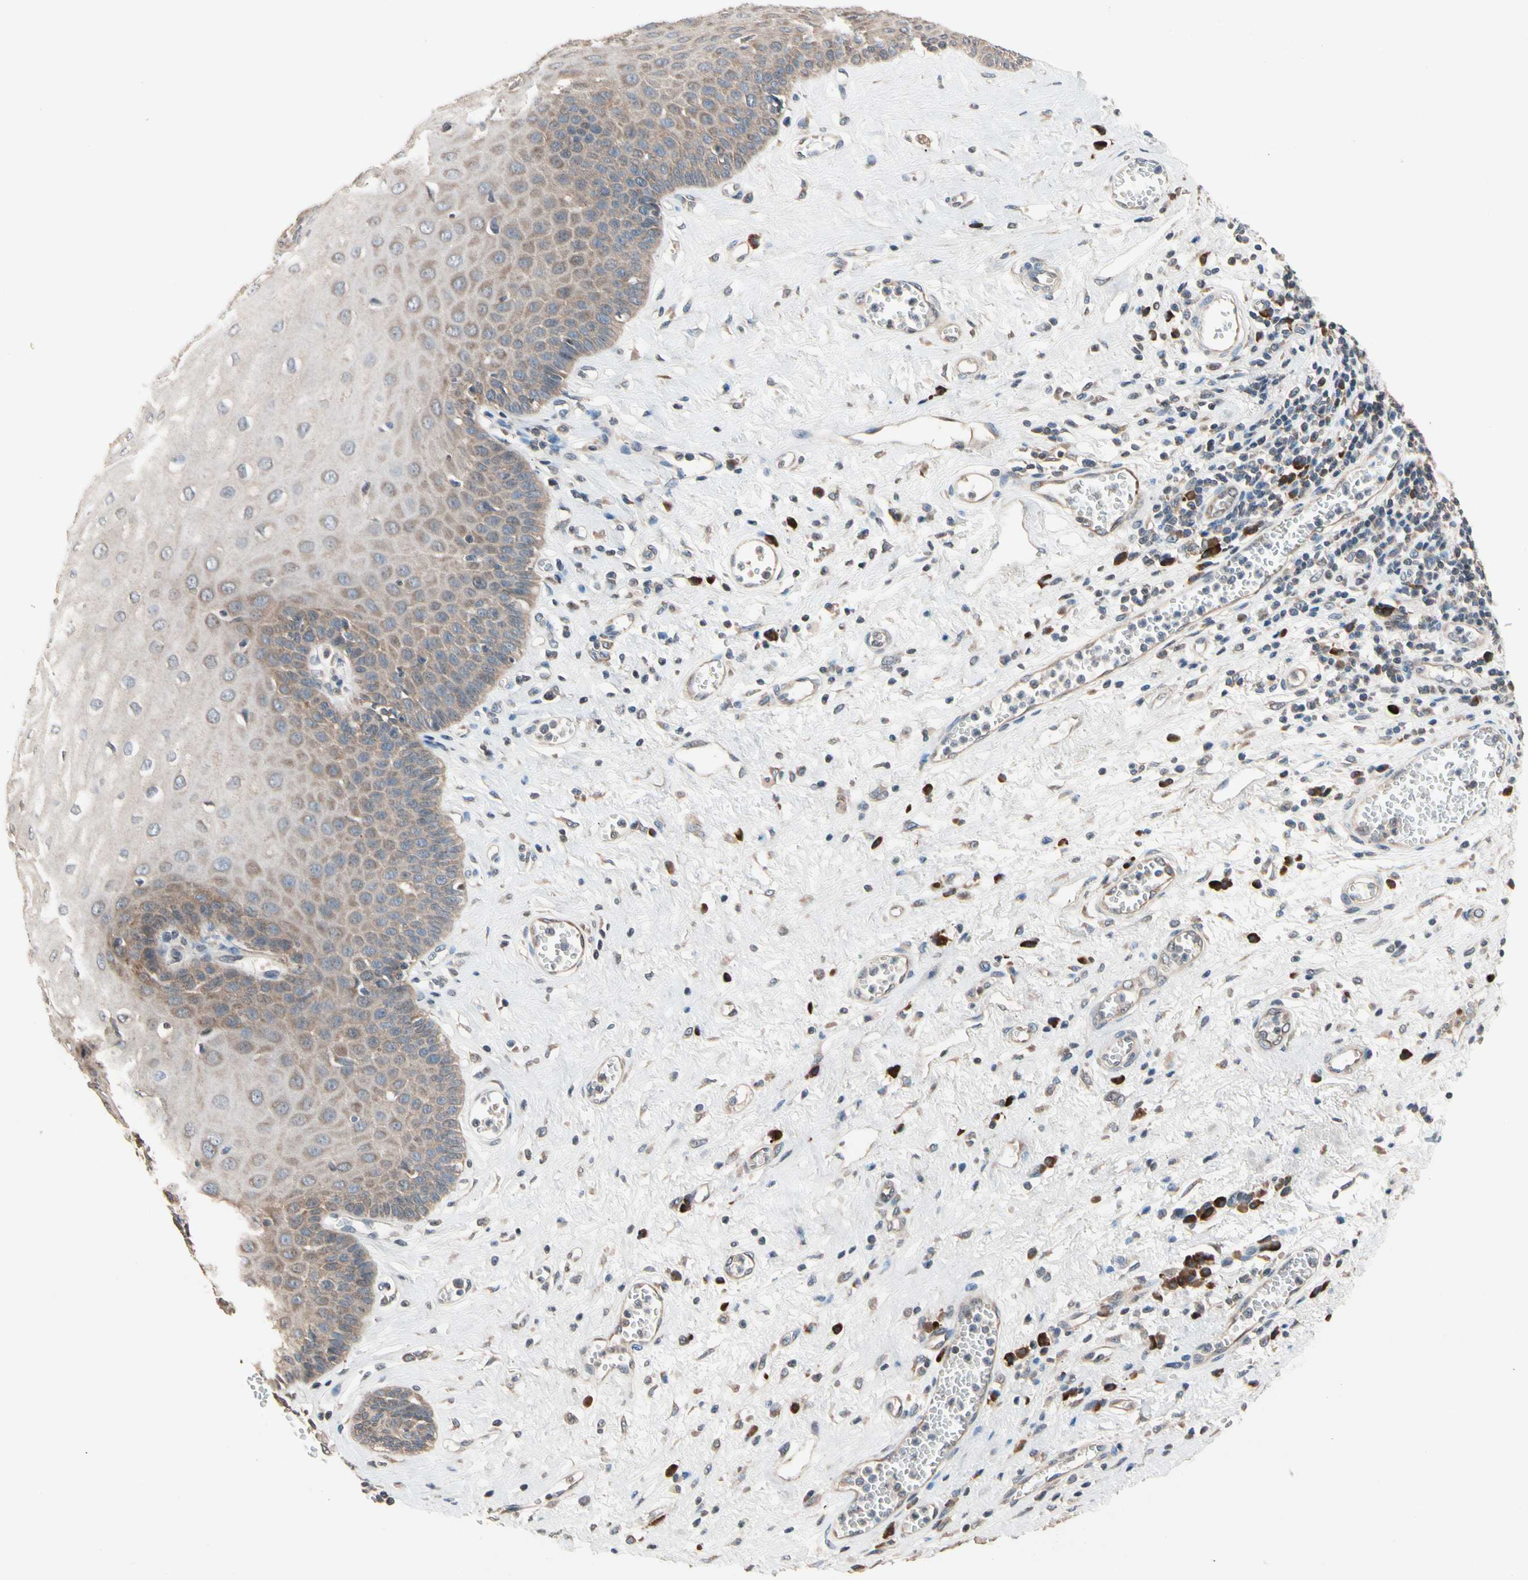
{"staining": {"intensity": "weak", "quantity": ">75%", "location": "cytoplasmic/membranous"}, "tissue": "esophagus", "cell_type": "Squamous epithelial cells", "image_type": "normal", "snomed": [{"axis": "morphology", "description": "Normal tissue, NOS"}, {"axis": "morphology", "description": "Squamous cell carcinoma, NOS"}, {"axis": "topography", "description": "Esophagus"}], "caption": "The histopathology image reveals staining of normal esophagus, revealing weak cytoplasmic/membranous protein staining (brown color) within squamous epithelial cells.", "gene": "PRDX4", "patient": {"sex": "male", "age": 65}}